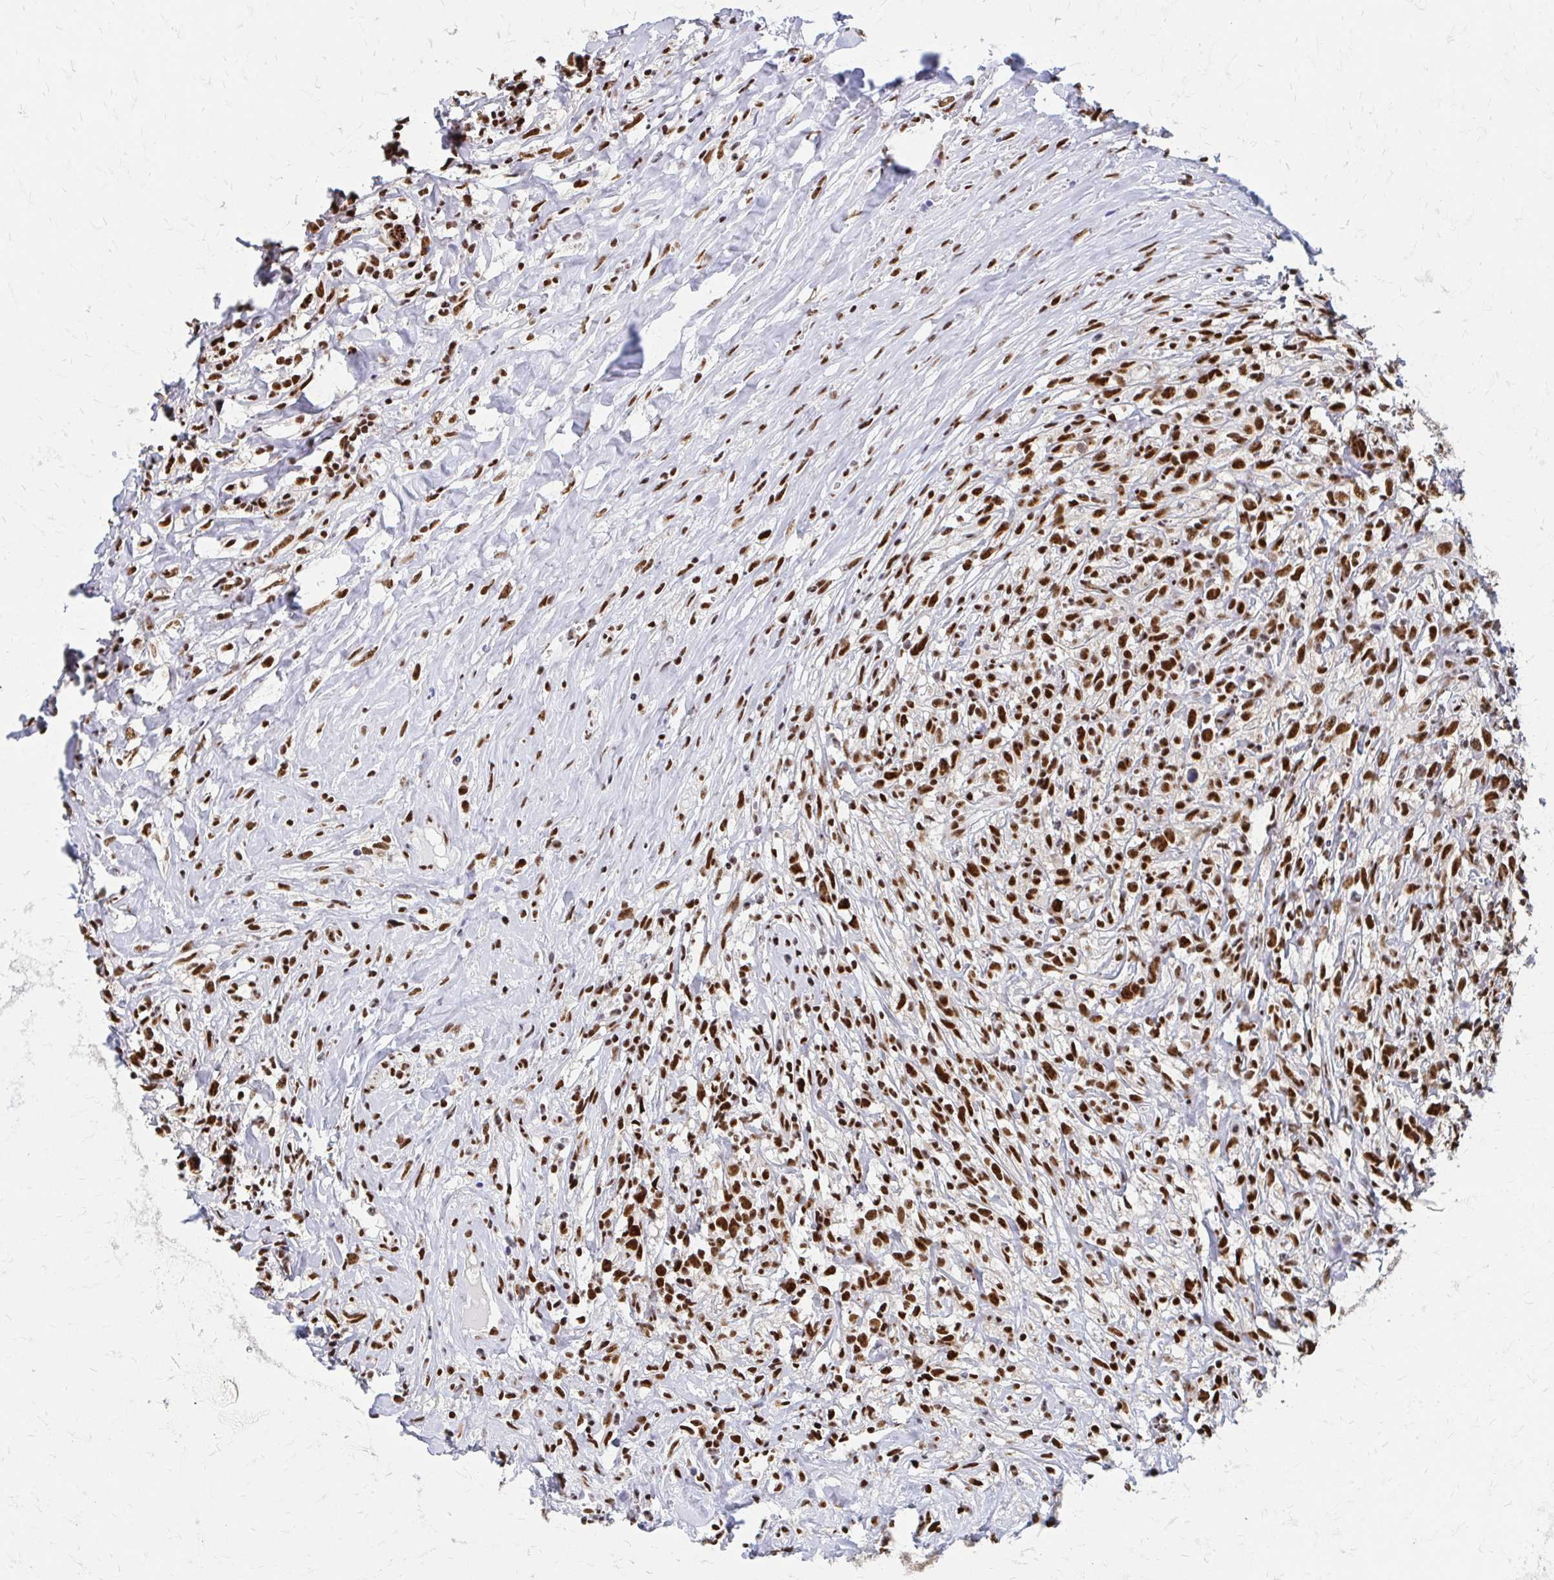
{"staining": {"intensity": "strong", "quantity": ">75%", "location": "nuclear"}, "tissue": "lymphoma", "cell_type": "Tumor cells", "image_type": "cancer", "snomed": [{"axis": "morphology", "description": "Hodgkin's disease, NOS"}, {"axis": "topography", "description": "No Tissue"}], "caption": "A micrograph showing strong nuclear expression in about >75% of tumor cells in Hodgkin's disease, as visualized by brown immunohistochemical staining.", "gene": "CNKSR3", "patient": {"sex": "female", "age": 21}}